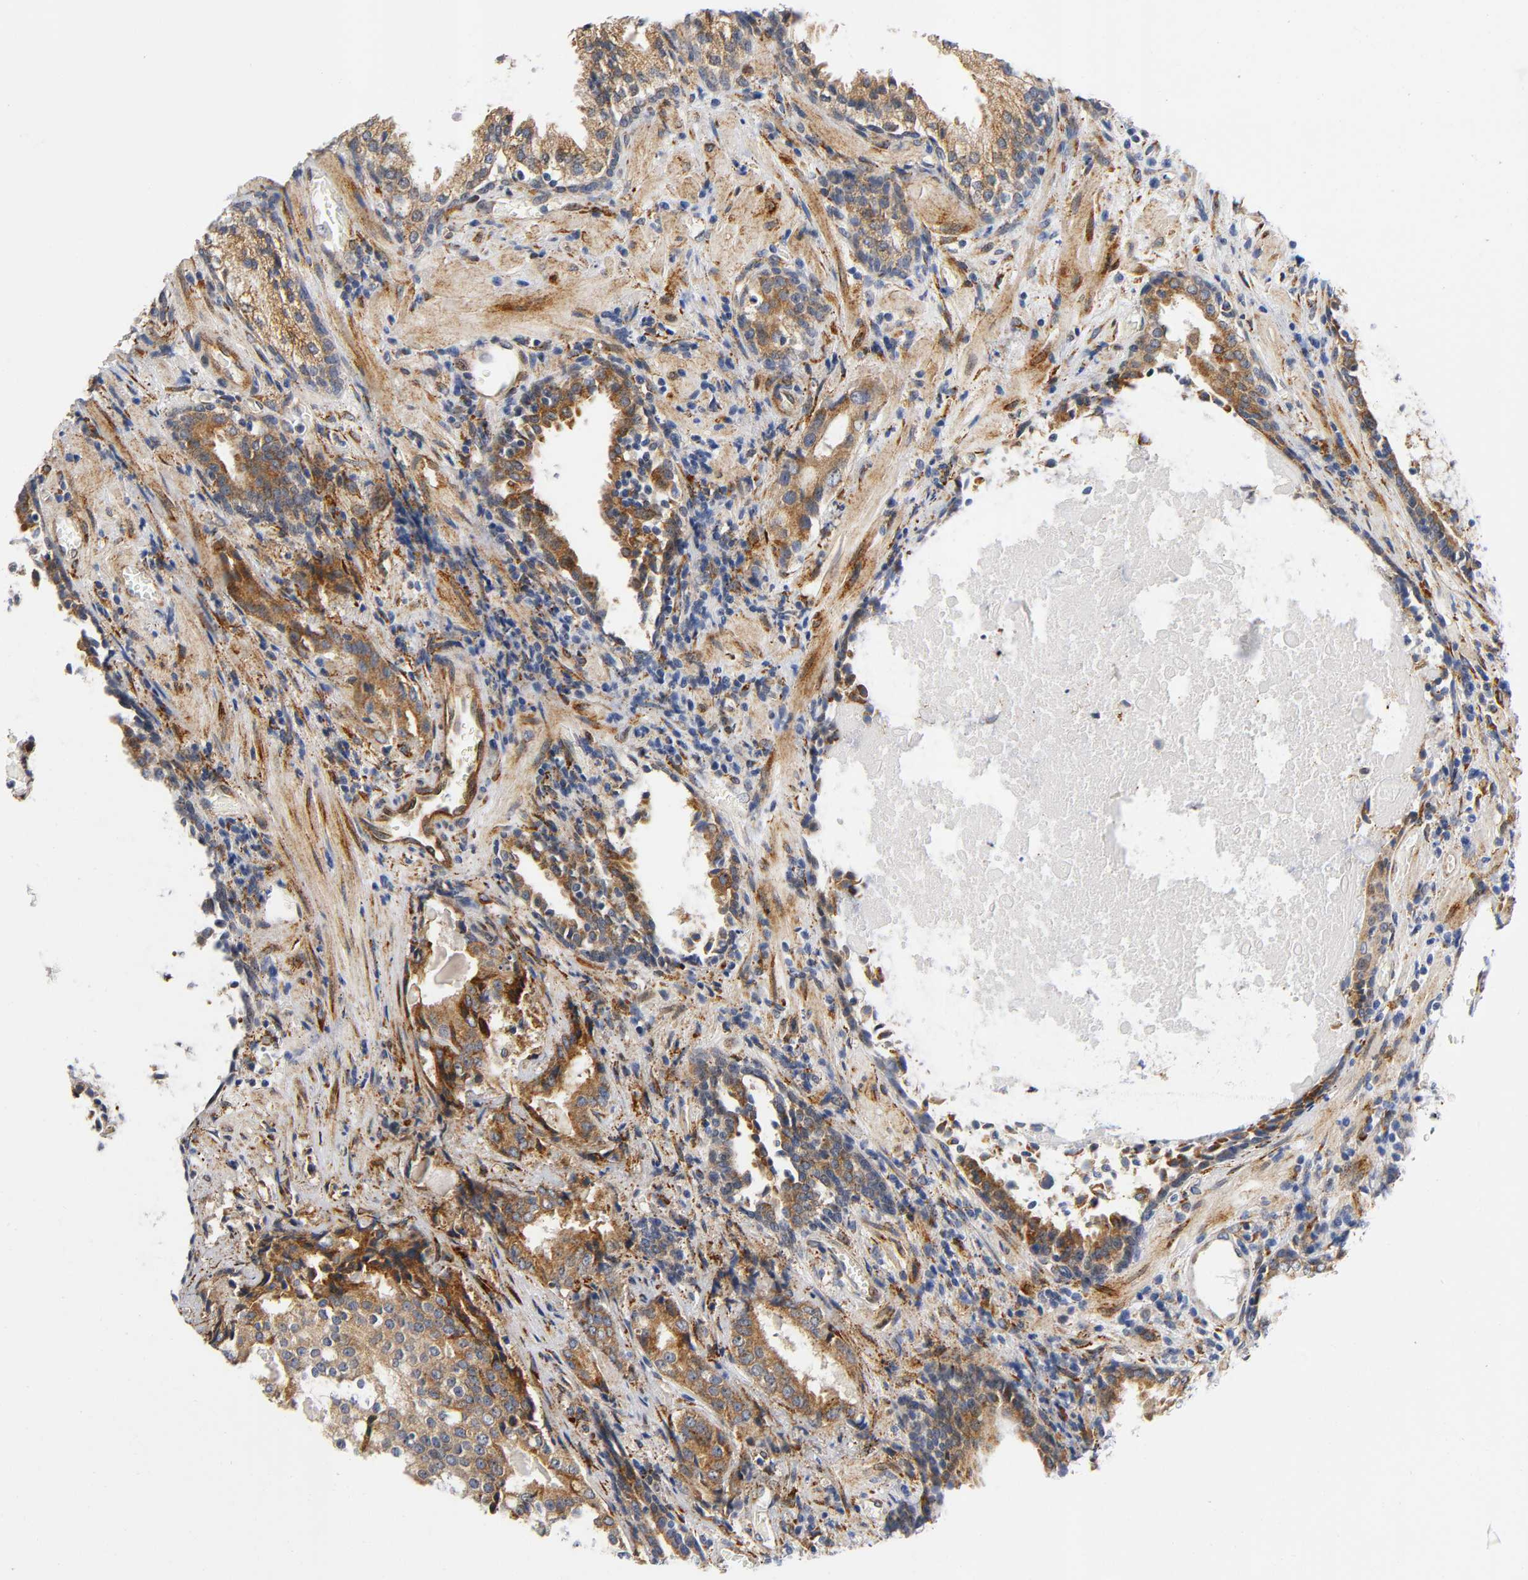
{"staining": {"intensity": "strong", "quantity": ">75%", "location": "cytoplasmic/membranous"}, "tissue": "prostate cancer", "cell_type": "Tumor cells", "image_type": "cancer", "snomed": [{"axis": "morphology", "description": "Adenocarcinoma, High grade"}, {"axis": "topography", "description": "Prostate"}], "caption": "The immunohistochemical stain highlights strong cytoplasmic/membranous staining in tumor cells of adenocarcinoma (high-grade) (prostate) tissue.", "gene": "SOS2", "patient": {"sex": "male", "age": 58}}